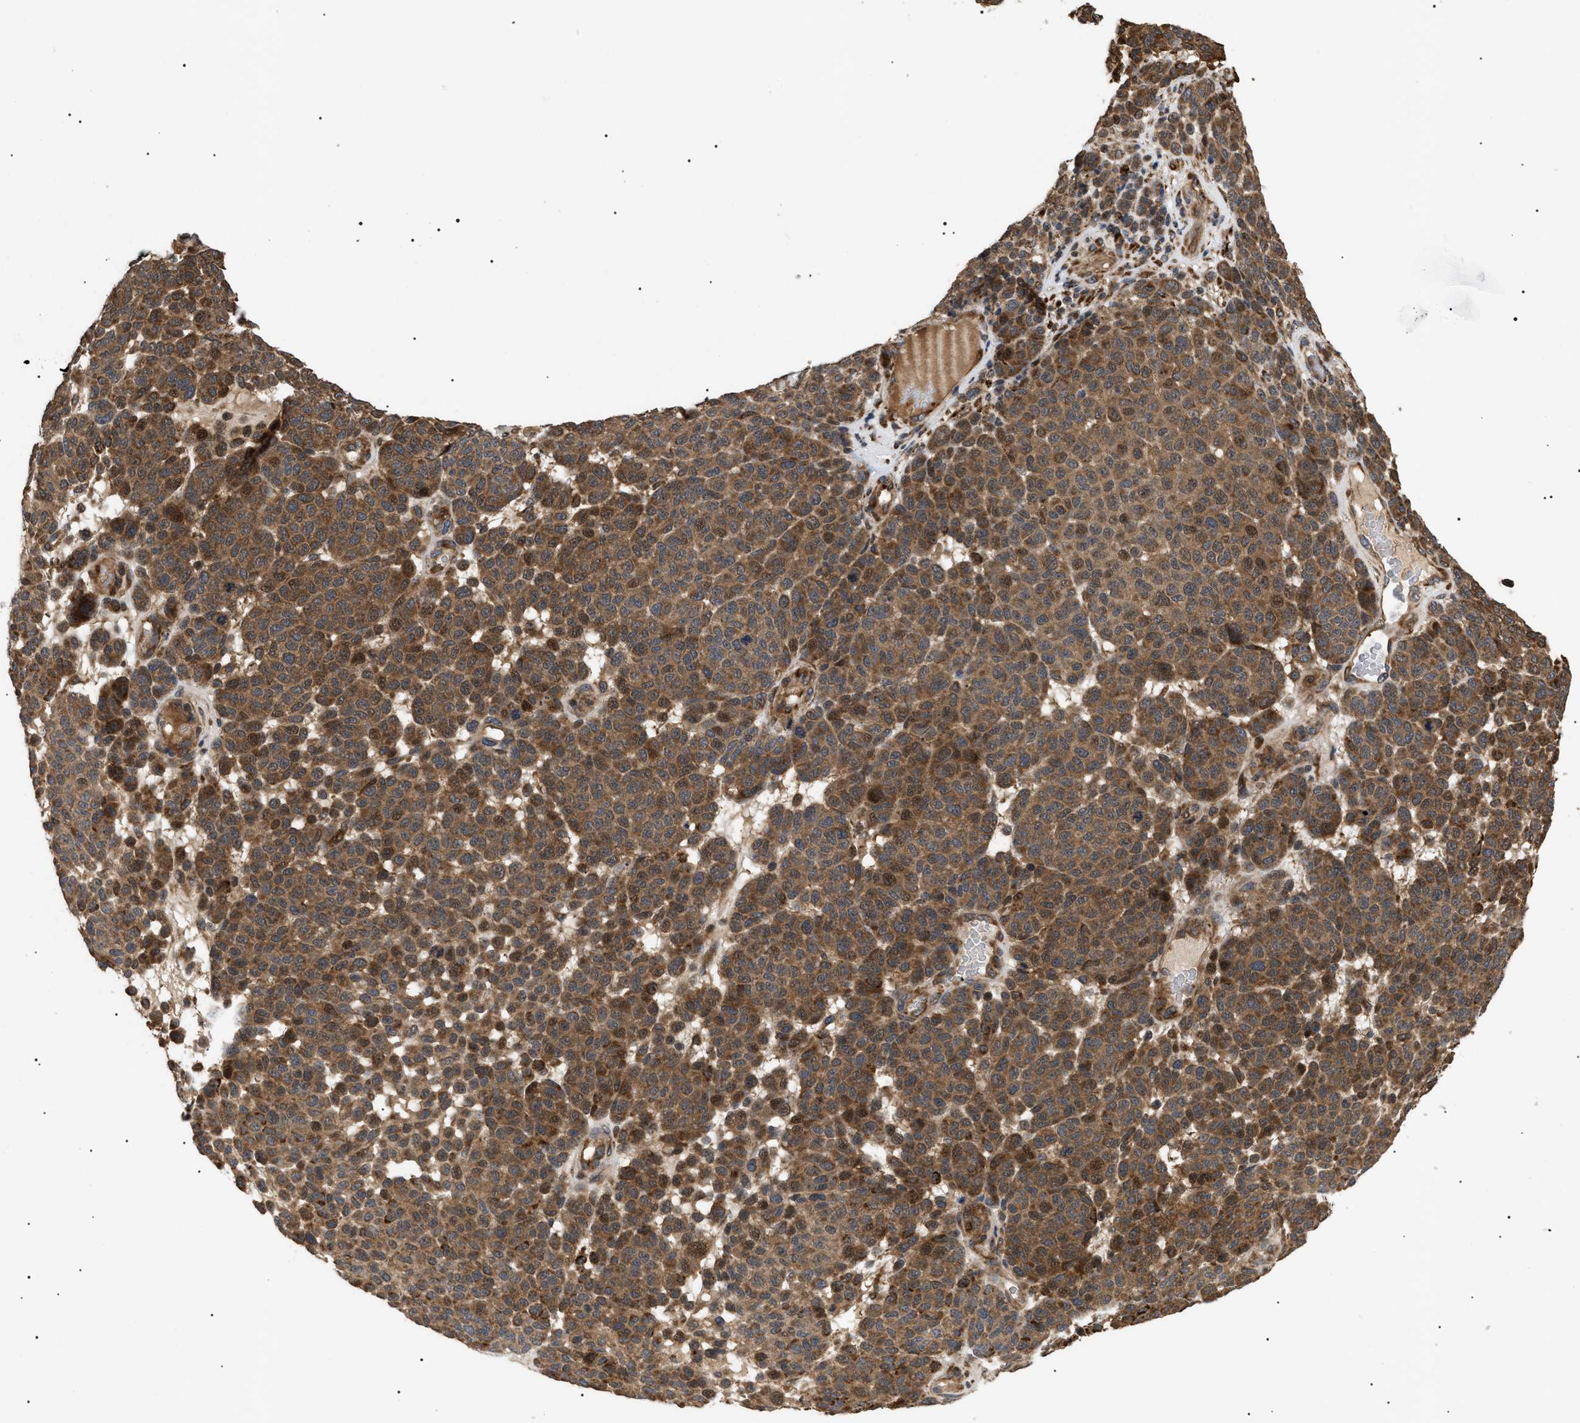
{"staining": {"intensity": "moderate", "quantity": ">75%", "location": "cytoplasmic/membranous,nuclear"}, "tissue": "melanoma", "cell_type": "Tumor cells", "image_type": "cancer", "snomed": [{"axis": "morphology", "description": "Malignant melanoma, NOS"}, {"axis": "topography", "description": "Skin"}], "caption": "High-magnification brightfield microscopy of malignant melanoma stained with DAB (3,3'-diaminobenzidine) (brown) and counterstained with hematoxylin (blue). tumor cells exhibit moderate cytoplasmic/membranous and nuclear positivity is appreciated in approximately>75% of cells.", "gene": "ASTL", "patient": {"sex": "male", "age": 59}}